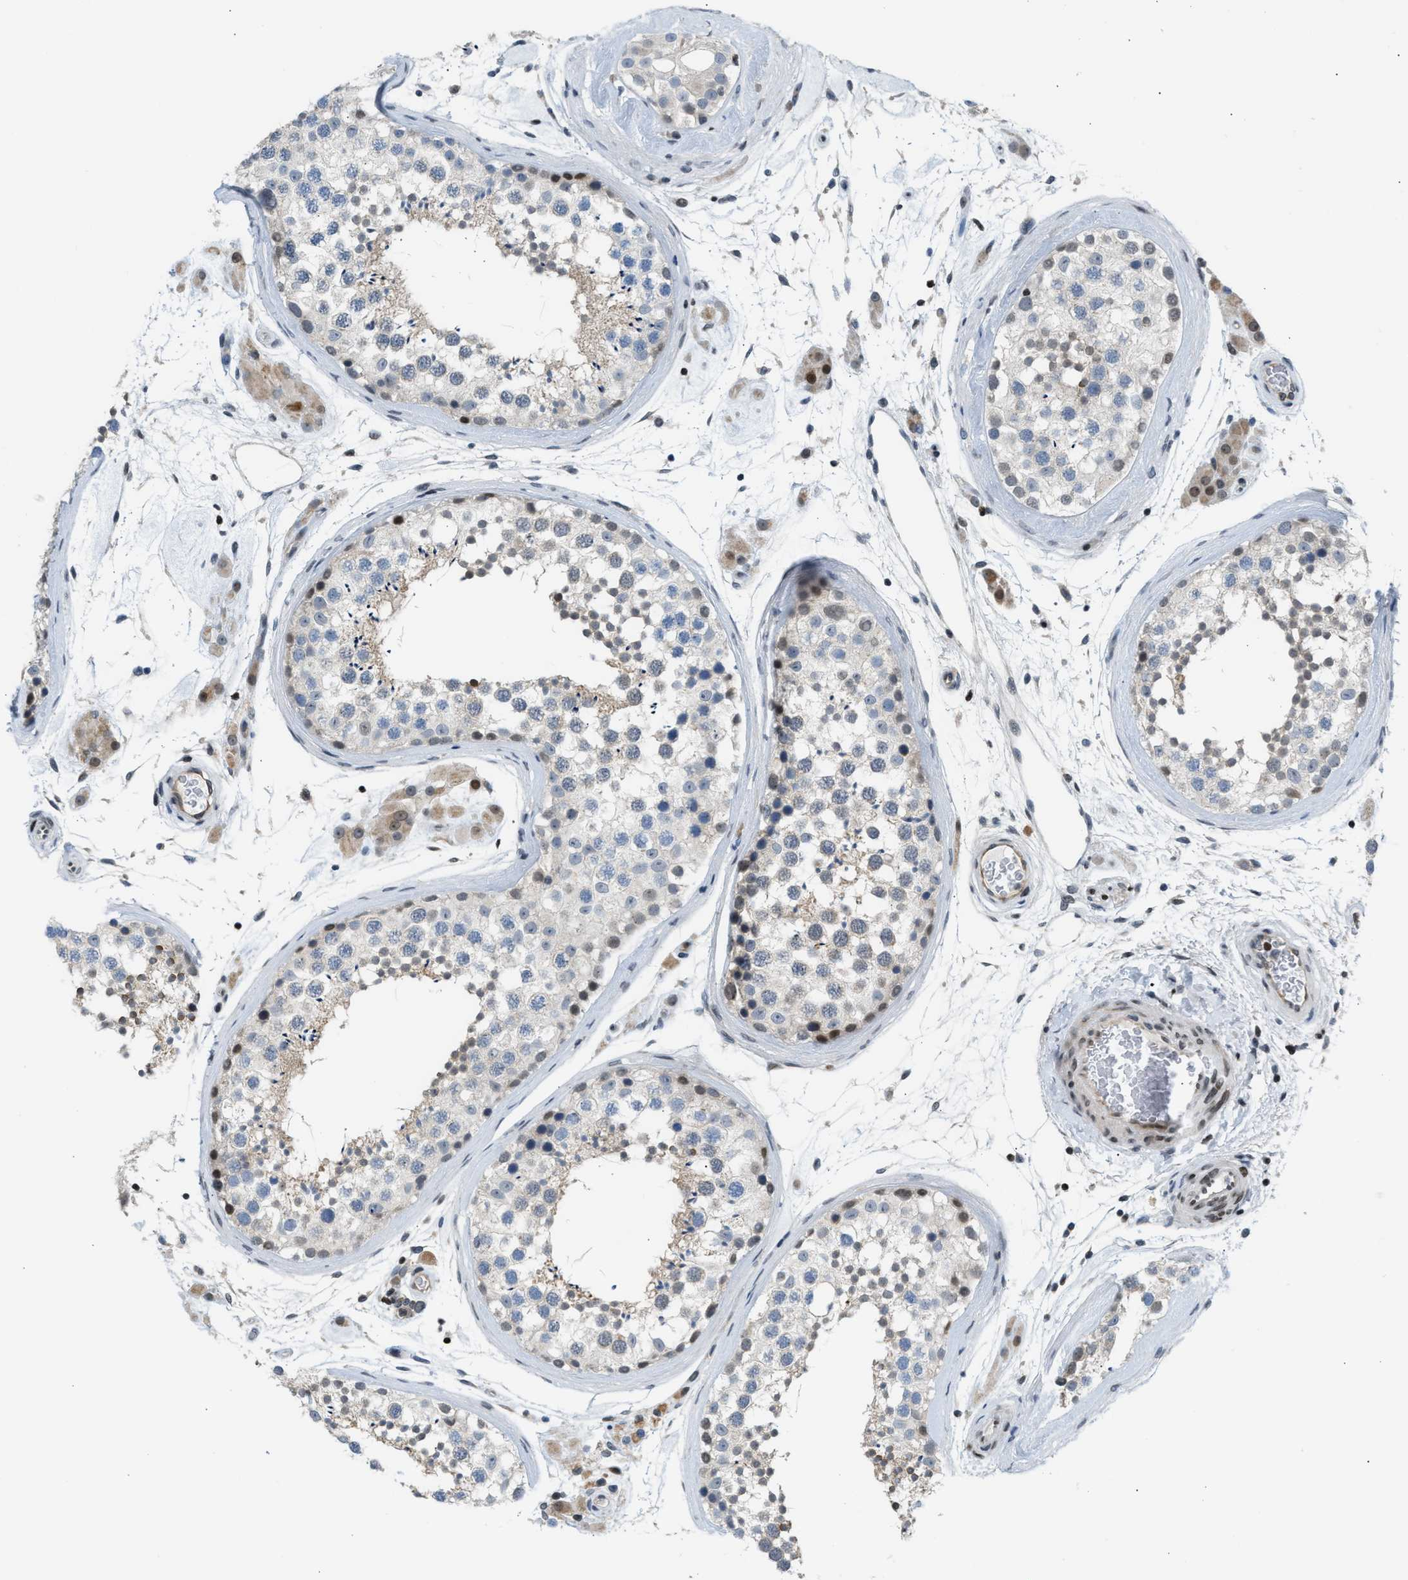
{"staining": {"intensity": "moderate", "quantity": "<25%", "location": "nuclear"}, "tissue": "testis", "cell_type": "Cells in seminiferous ducts", "image_type": "normal", "snomed": [{"axis": "morphology", "description": "Normal tissue, NOS"}, {"axis": "topography", "description": "Testis"}], "caption": "The immunohistochemical stain labels moderate nuclear expression in cells in seminiferous ducts of unremarkable testis. The staining was performed using DAB (3,3'-diaminobenzidine), with brown indicating positive protein expression. Nuclei are stained blue with hematoxylin.", "gene": "NPS", "patient": {"sex": "male", "age": 46}}